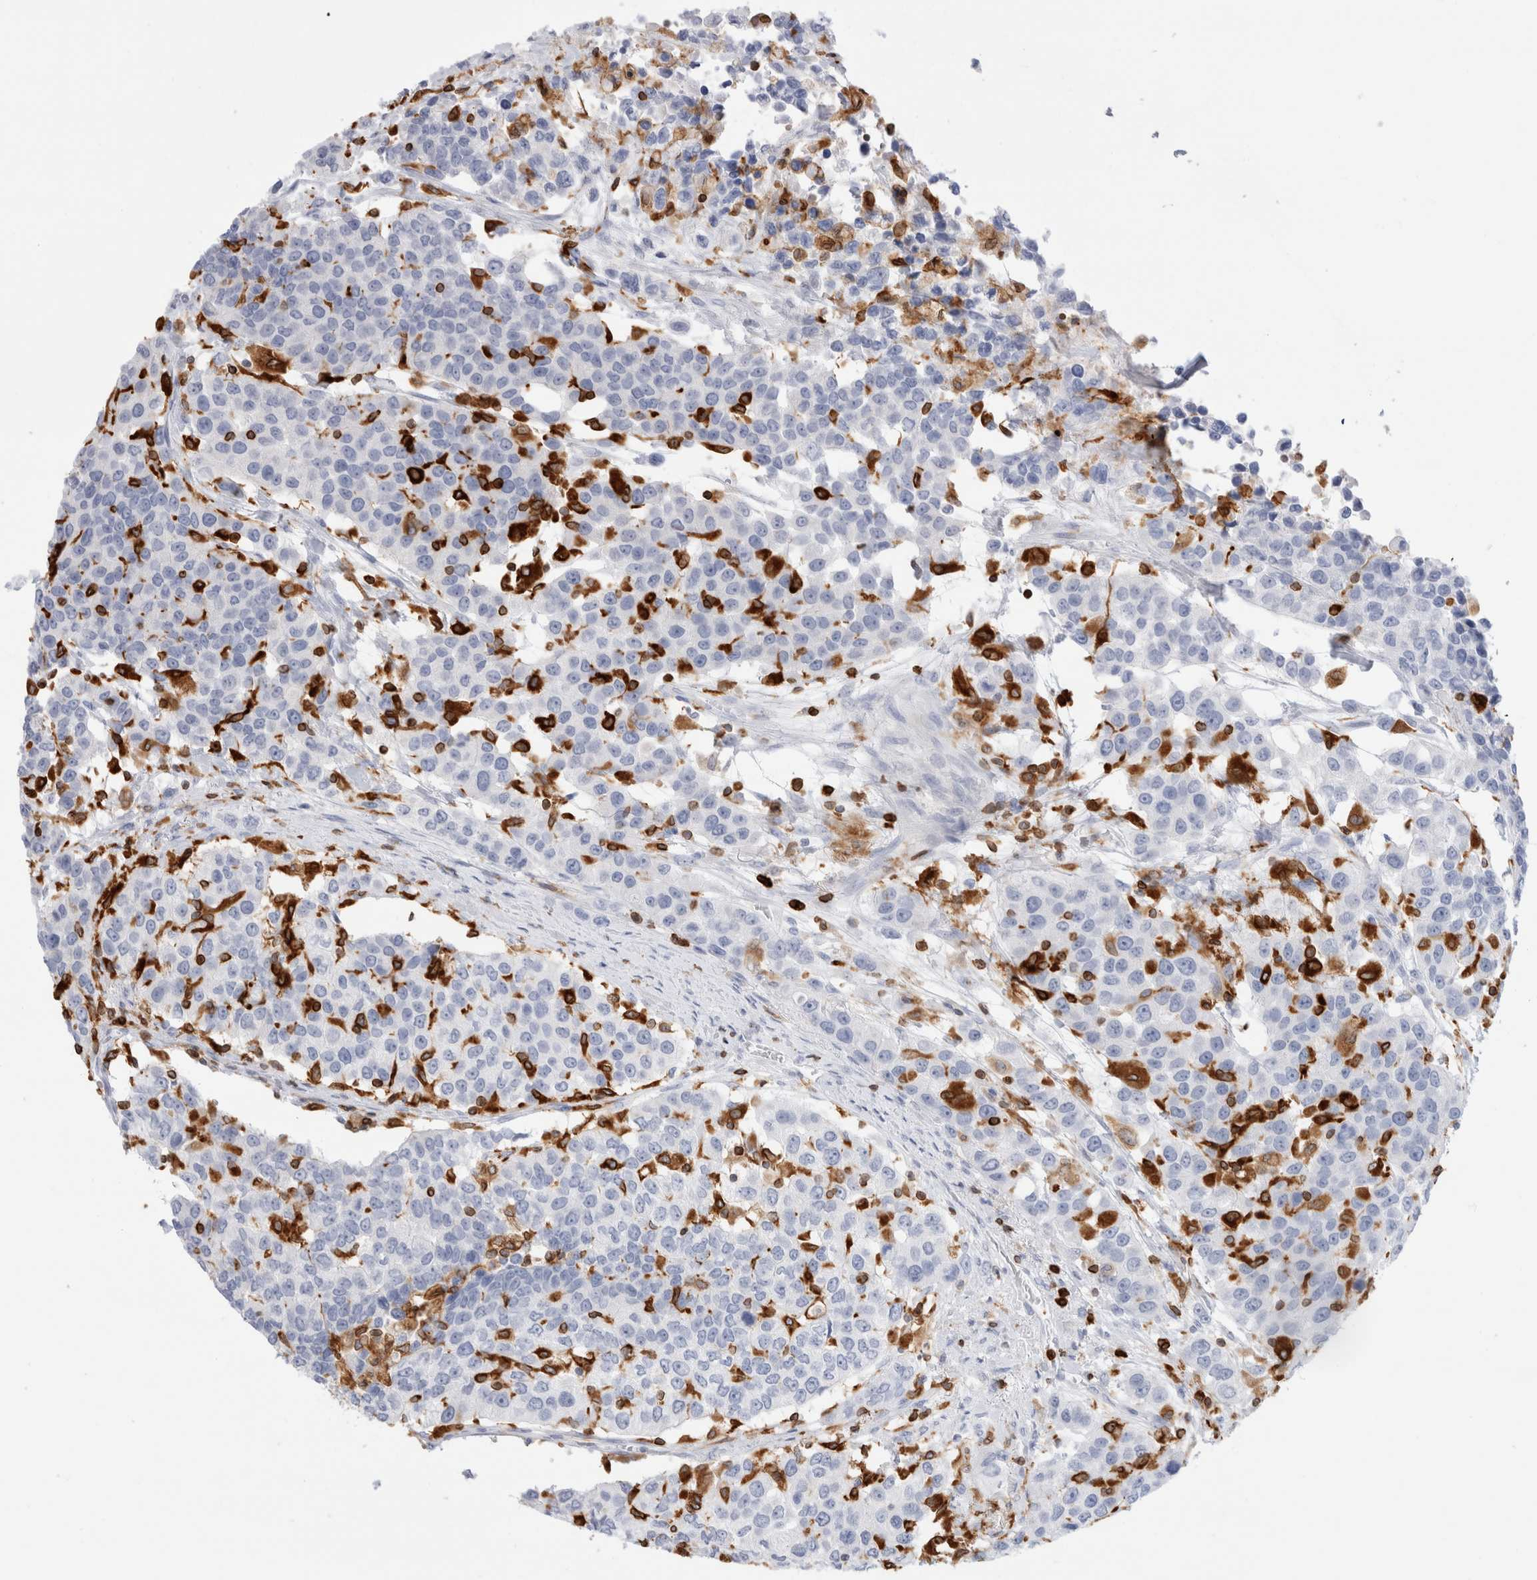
{"staining": {"intensity": "negative", "quantity": "none", "location": "none"}, "tissue": "urothelial cancer", "cell_type": "Tumor cells", "image_type": "cancer", "snomed": [{"axis": "morphology", "description": "Urothelial carcinoma, High grade"}, {"axis": "topography", "description": "Urinary bladder"}], "caption": "This is a image of immunohistochemistry (IHC) staining of urothelial carcinoma (high-grade), which shows no positivity in tumor cells. (Stains: DAB (3,3'-diaminobenzidine) immunohistochemistry with hematoxylin counter stain, Microscopy: brightfield microscopy at high magnification).", "gene": "ALOX5AP", "patient": {"sex": "female", "age": 80}}